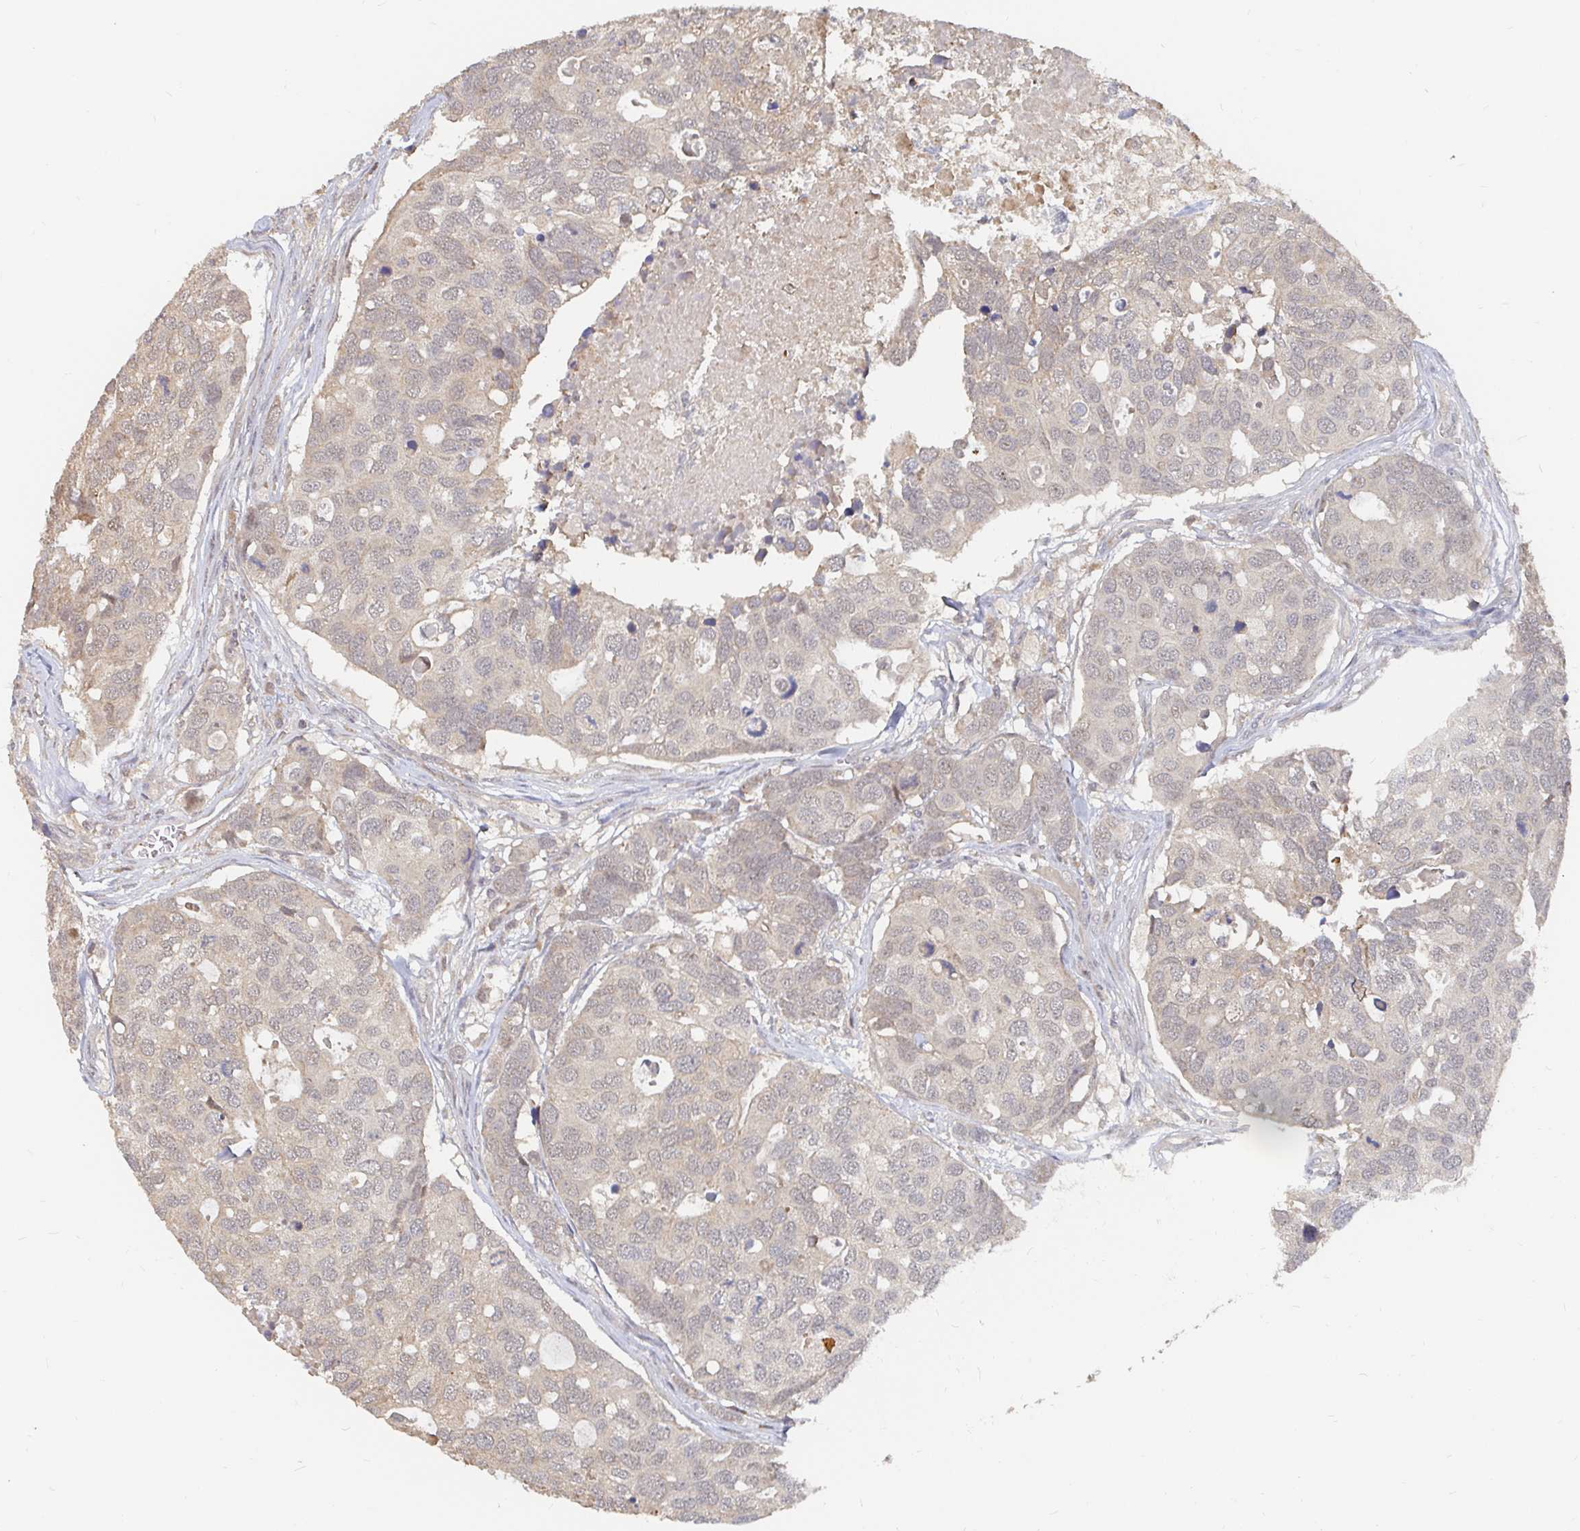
{"staining": {"intensity": "weak", "quantity": "<25%", "location": "cytoplasmic/membranous"}, "tissue": "breast cancer", "cell_type": "Tumor cells", "image_type": "cancer", "snomed": [{"axis": "morphology", "description": "Duct carcinoma"}, {"axis": "topography", "description": "Breast"}], "caption": "Immunohistochemistry histopathology image of breast infiltrating ductal carcinoma stained for a protein (brown), which reveals no positivity in tumor cells.", "gene": "LRP5", "patient": {"sex": "female", "age": 83}}